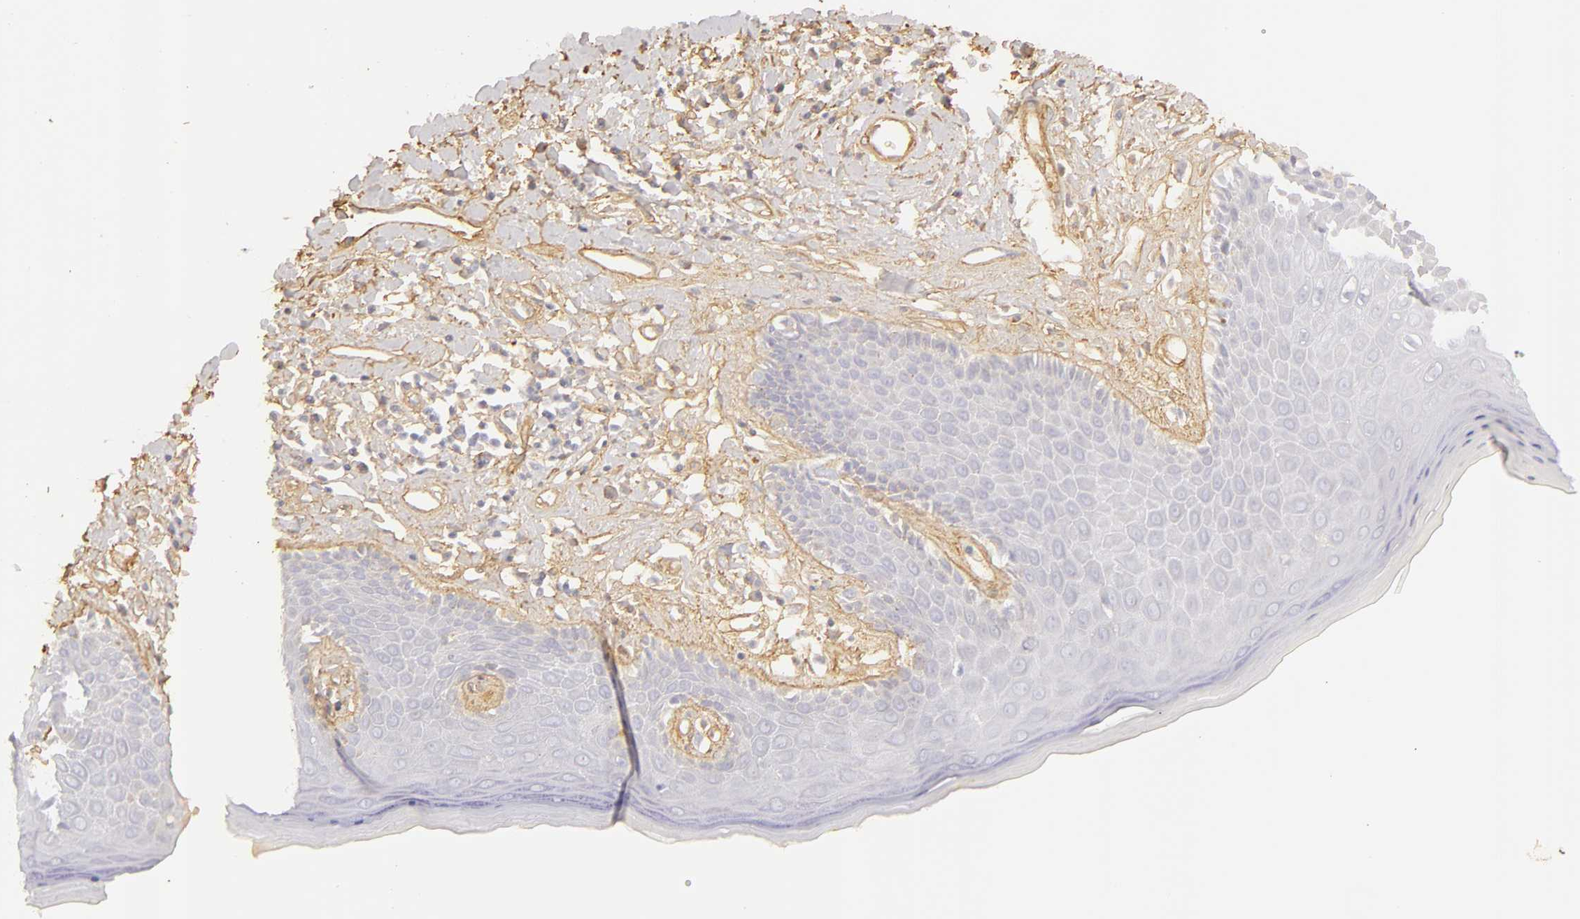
{"staining": {"intensity": "negative", "quantity": "none", "location": "none"}, "tissue": "skin", "cell_type": "Epidermal cells", "image_type": "normal", "snomed": [{"axis": "morphology", "description": "Normal tissue, NOS"}, {"axis": "topography", "description": "Skin"}, {"axis": "topography", "description": "Anal"}], "caption": "Epidermal cells show no significant protein positivity in benign skin.", "gene": "COL4A1", "patient": {"sex": "male", "age": 61}}